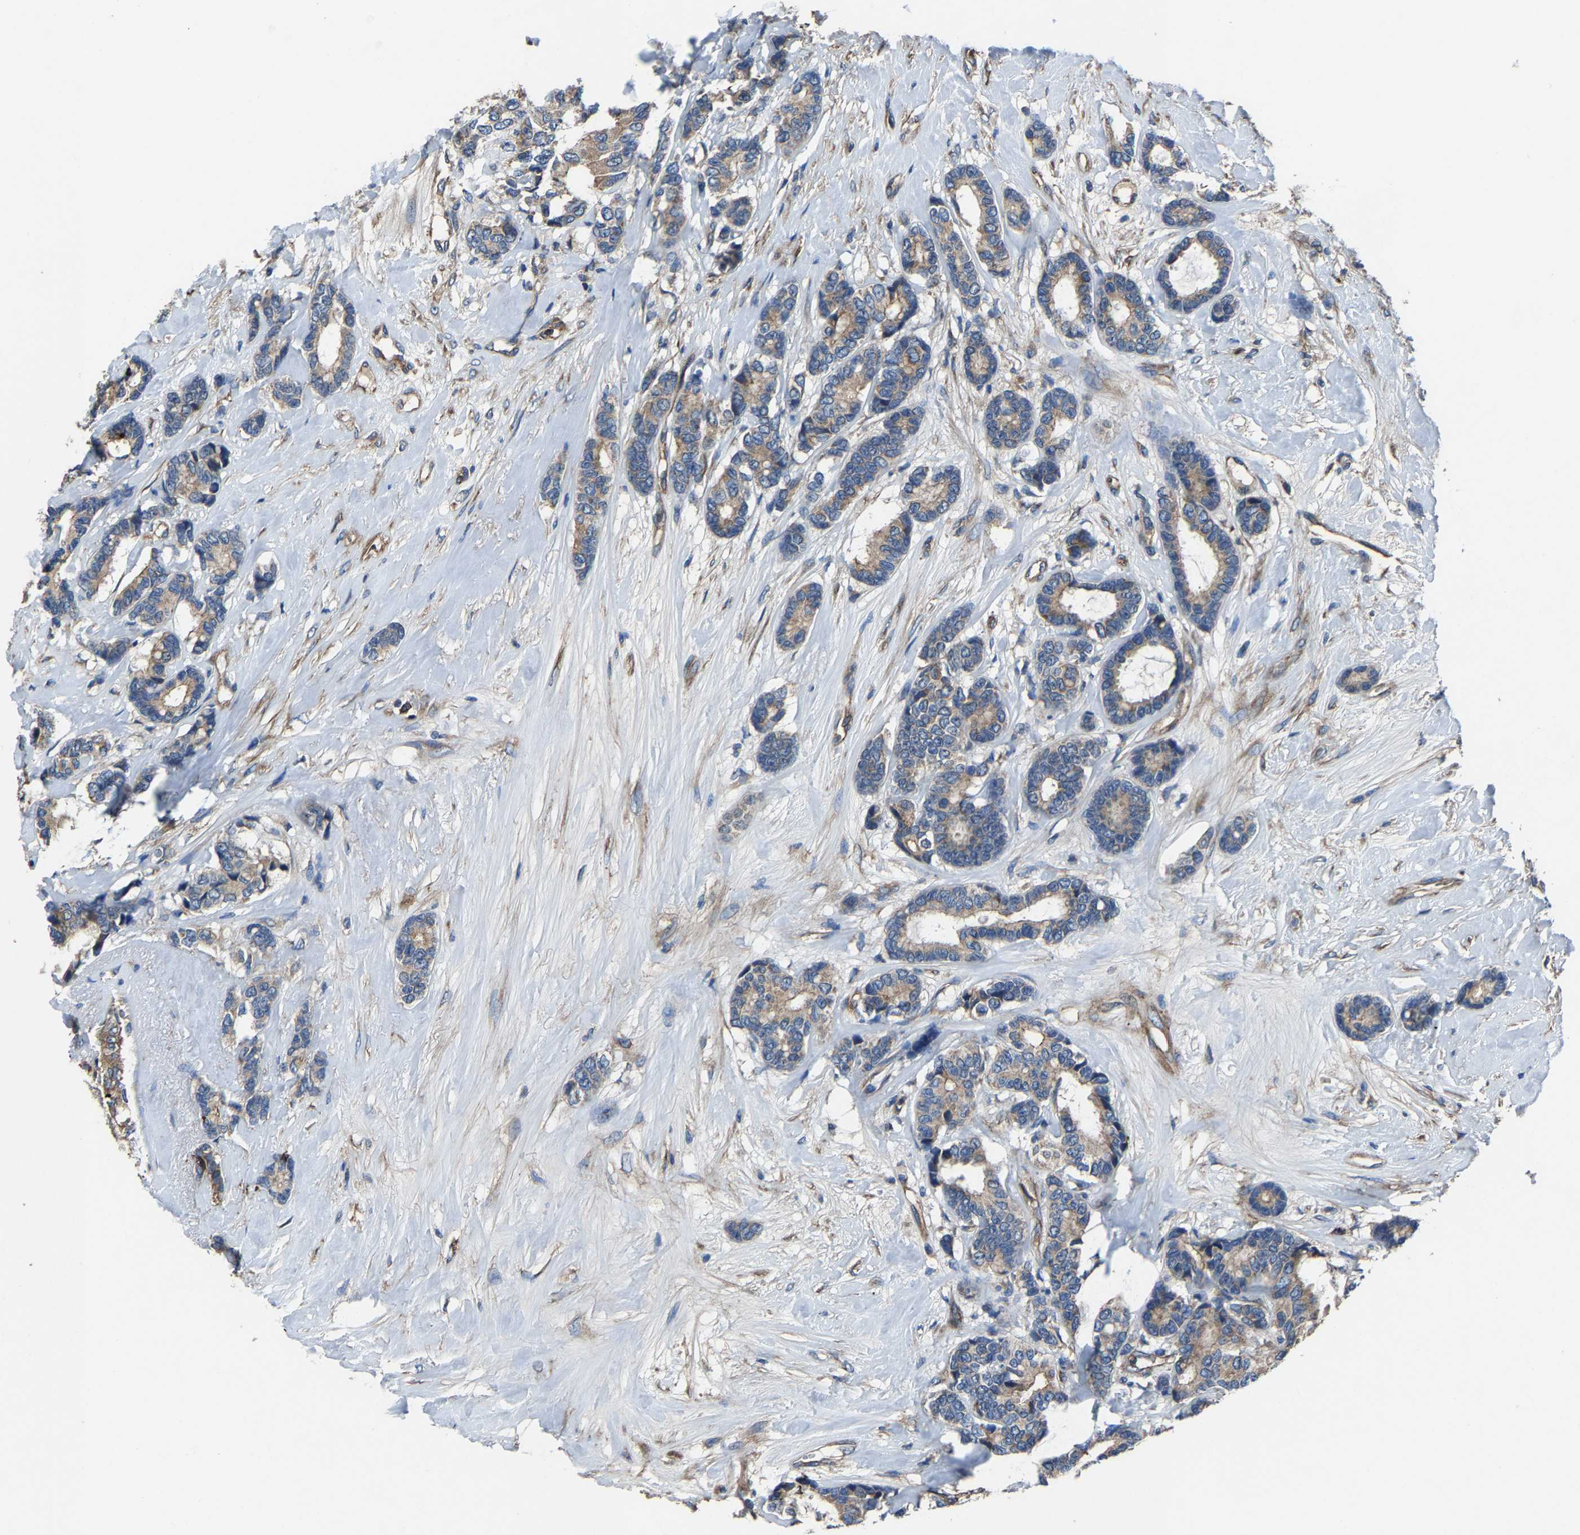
{"staining": {"intensity": "weak", "quantity": ">75%", "location": "cytoplasmic/membranous"}, "tissue": "breast cancer", "cell_type": "Tumor cells", "image_type": "cancer", "snomed": [{"axis": "morphology", "description": "Duct carcinoma"}, {"axis": "topography", "description": "Breast"}], "caption": "IHC staining of breast infiltrating ductal carcinoma, which demonstrates low levels of weak cytoplasmic/membranous expression in about >75% of tumor cells indicating weak cytoplasmic/membranous protein staining. The staining was performed using DAB (3,3'-diaminobenzidine) (brown) for protein detection and nuclei were counterstained in hematoxylin (blue).", "gene": "KIAA1958", "patient": {"sex": "female", "age": 87}}